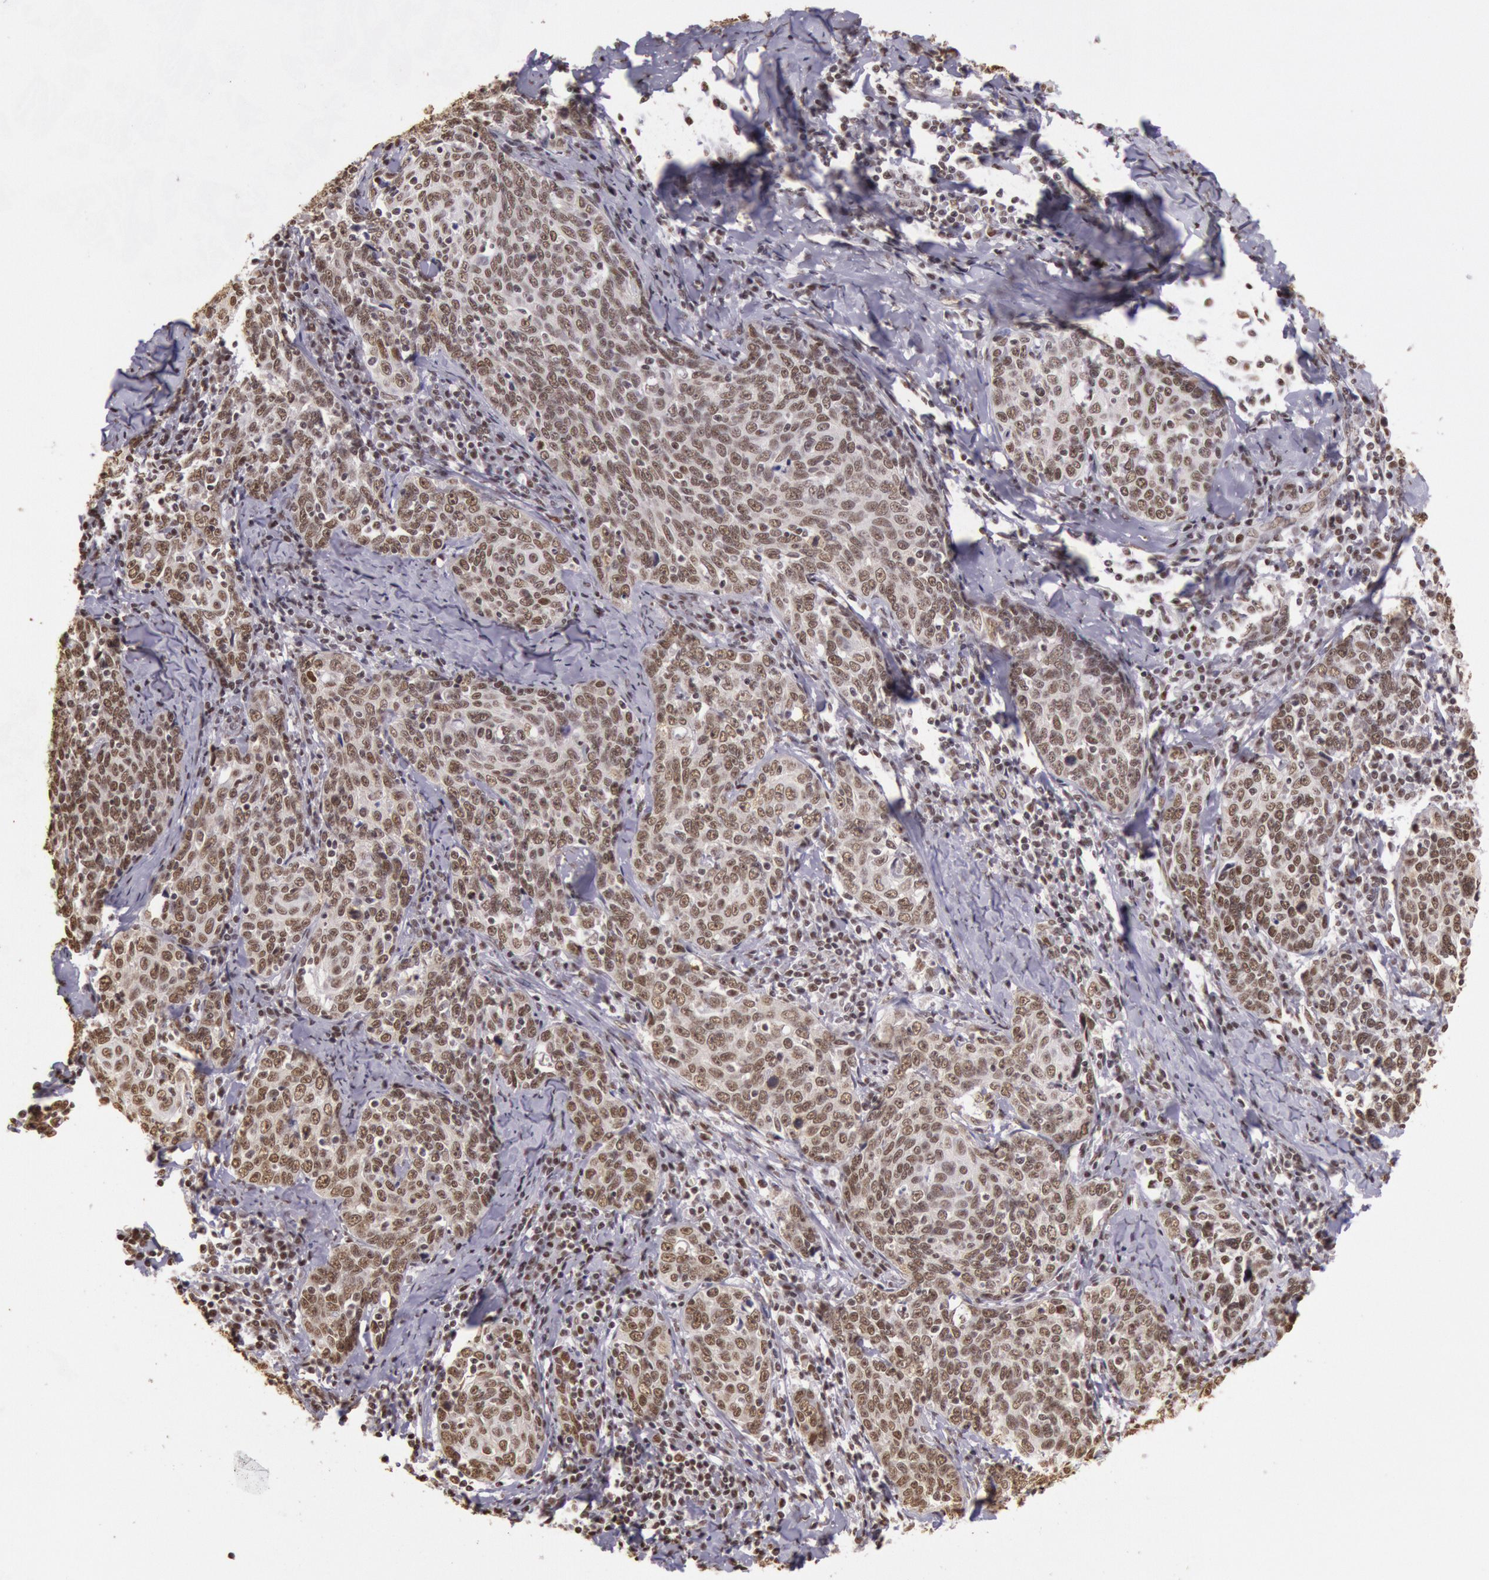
{"staining": {"intensity": "moderate", "quantity": ">75%", "location": "nuclear"}, "tissue": "cervical cancer", "cell_type": "Tumor cells", "image_type": "cancer", "snomed": [{"axis": "morphology", "description": "Squamous cell carcinoma, NOS"}, {"axis": "topography", "description": "Cervix"}], "caption": "Immunohistochemistry of human squamous cell carcinoma (cervical) reveals medium levels of moderate nuclear positivity in approximately >75% of tumor cells. The protein is shown in brown color, while the nuclei are stained blue.", "gene": "HNRNPH2", "patient": {"sex": "female", "age": 41}}